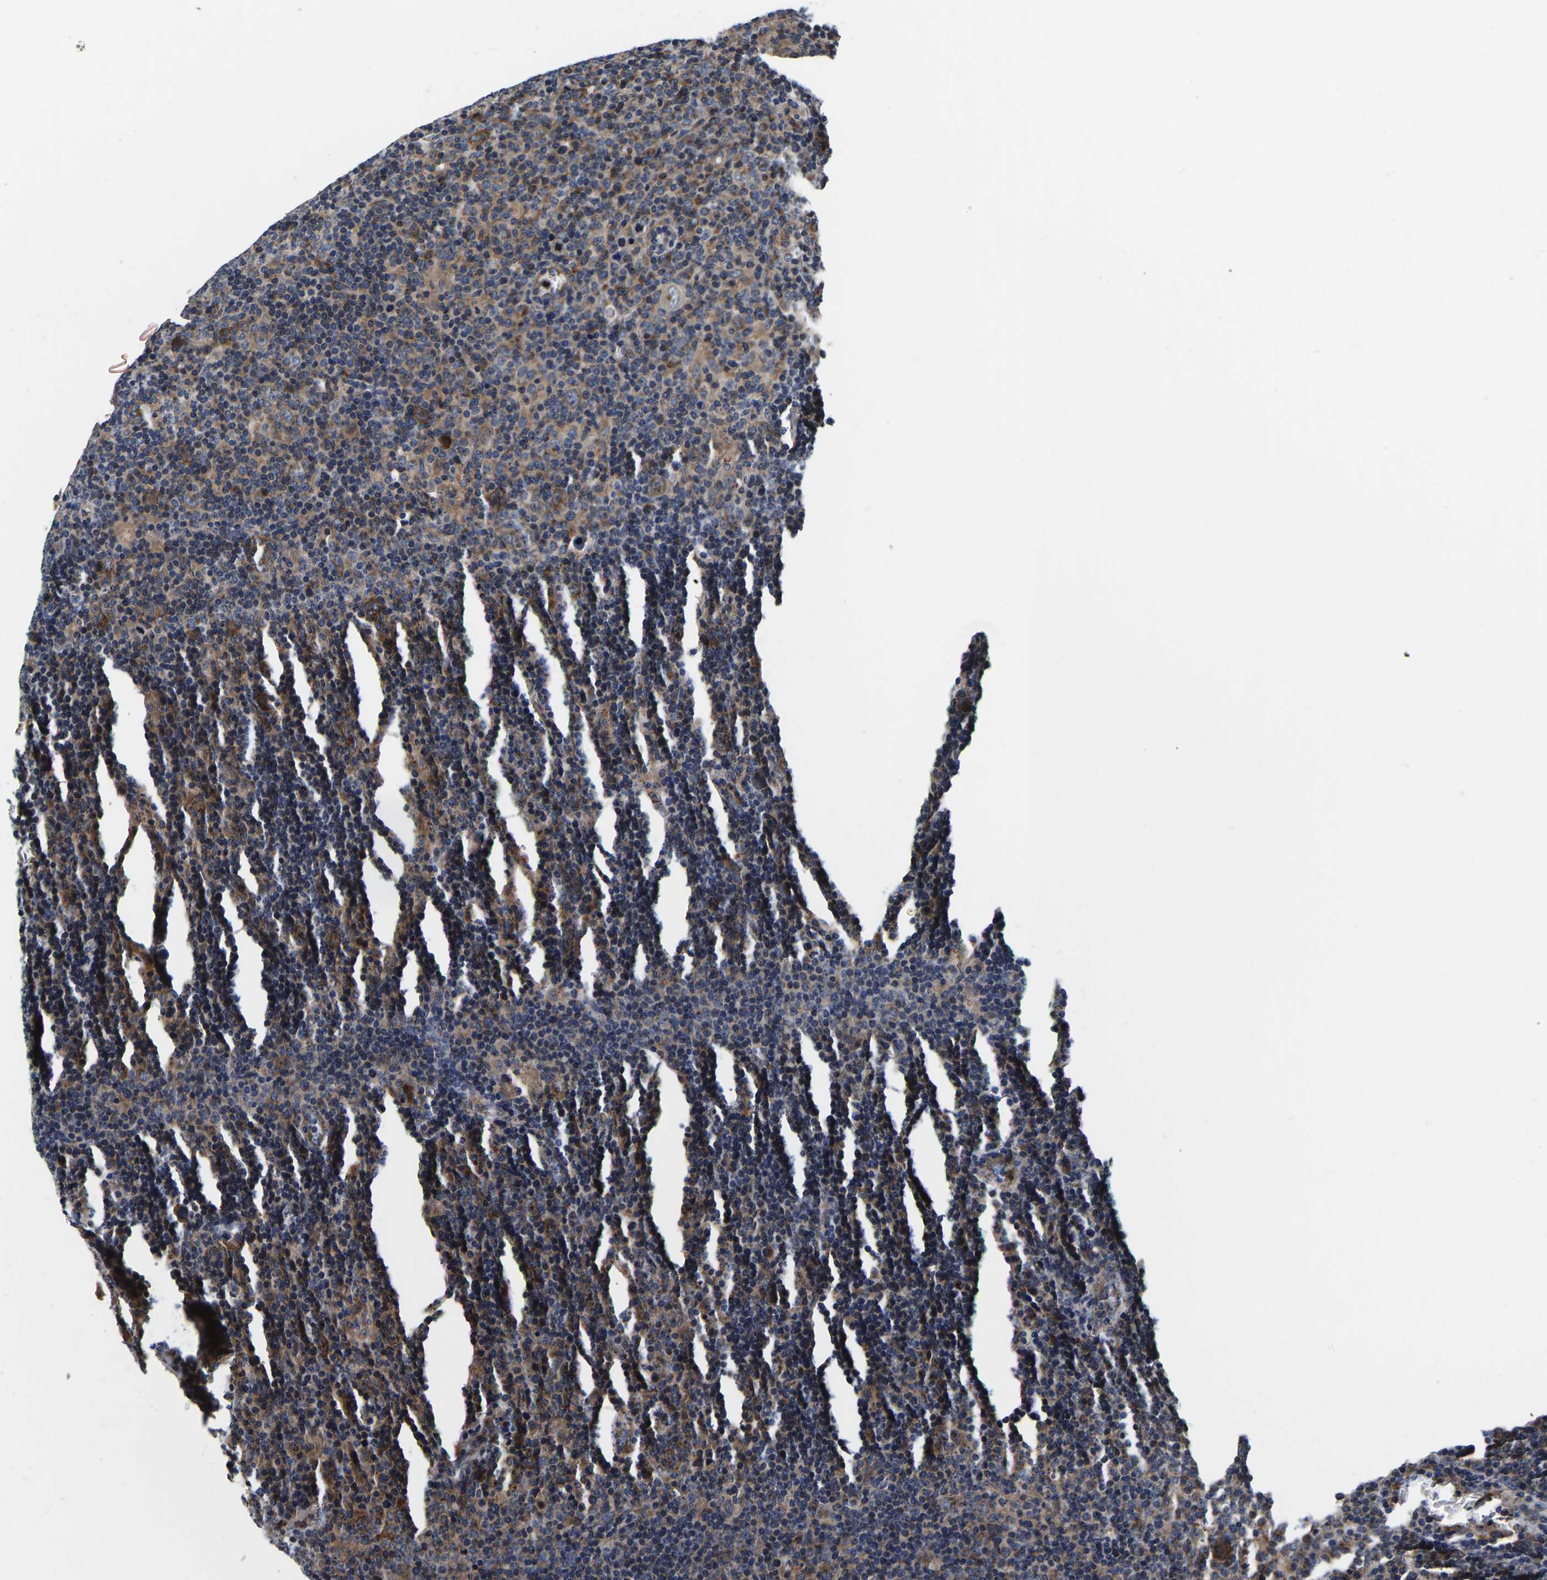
{"staining": {"intensity": "moderate", "quantity": ">75%", "location": "cytoplasmic/membranous"}, "tissue": "lymphoma", "cell_type": "Tumor cells", "image_type": "cancer", "snomed": [{"axis": "morphology", "description": "Hodgkin's disease, NOS"}, {"axis": "topography", "description": "Lymph node"}], "caption": "This is an image of immunohistochemistry staining of Hodgkin's disease, which shows moderate expression in the cytoplasmic/membranous of tumor cells.", "gene": "RABAC1", "patient": {"sex": "female", "age": 57}}